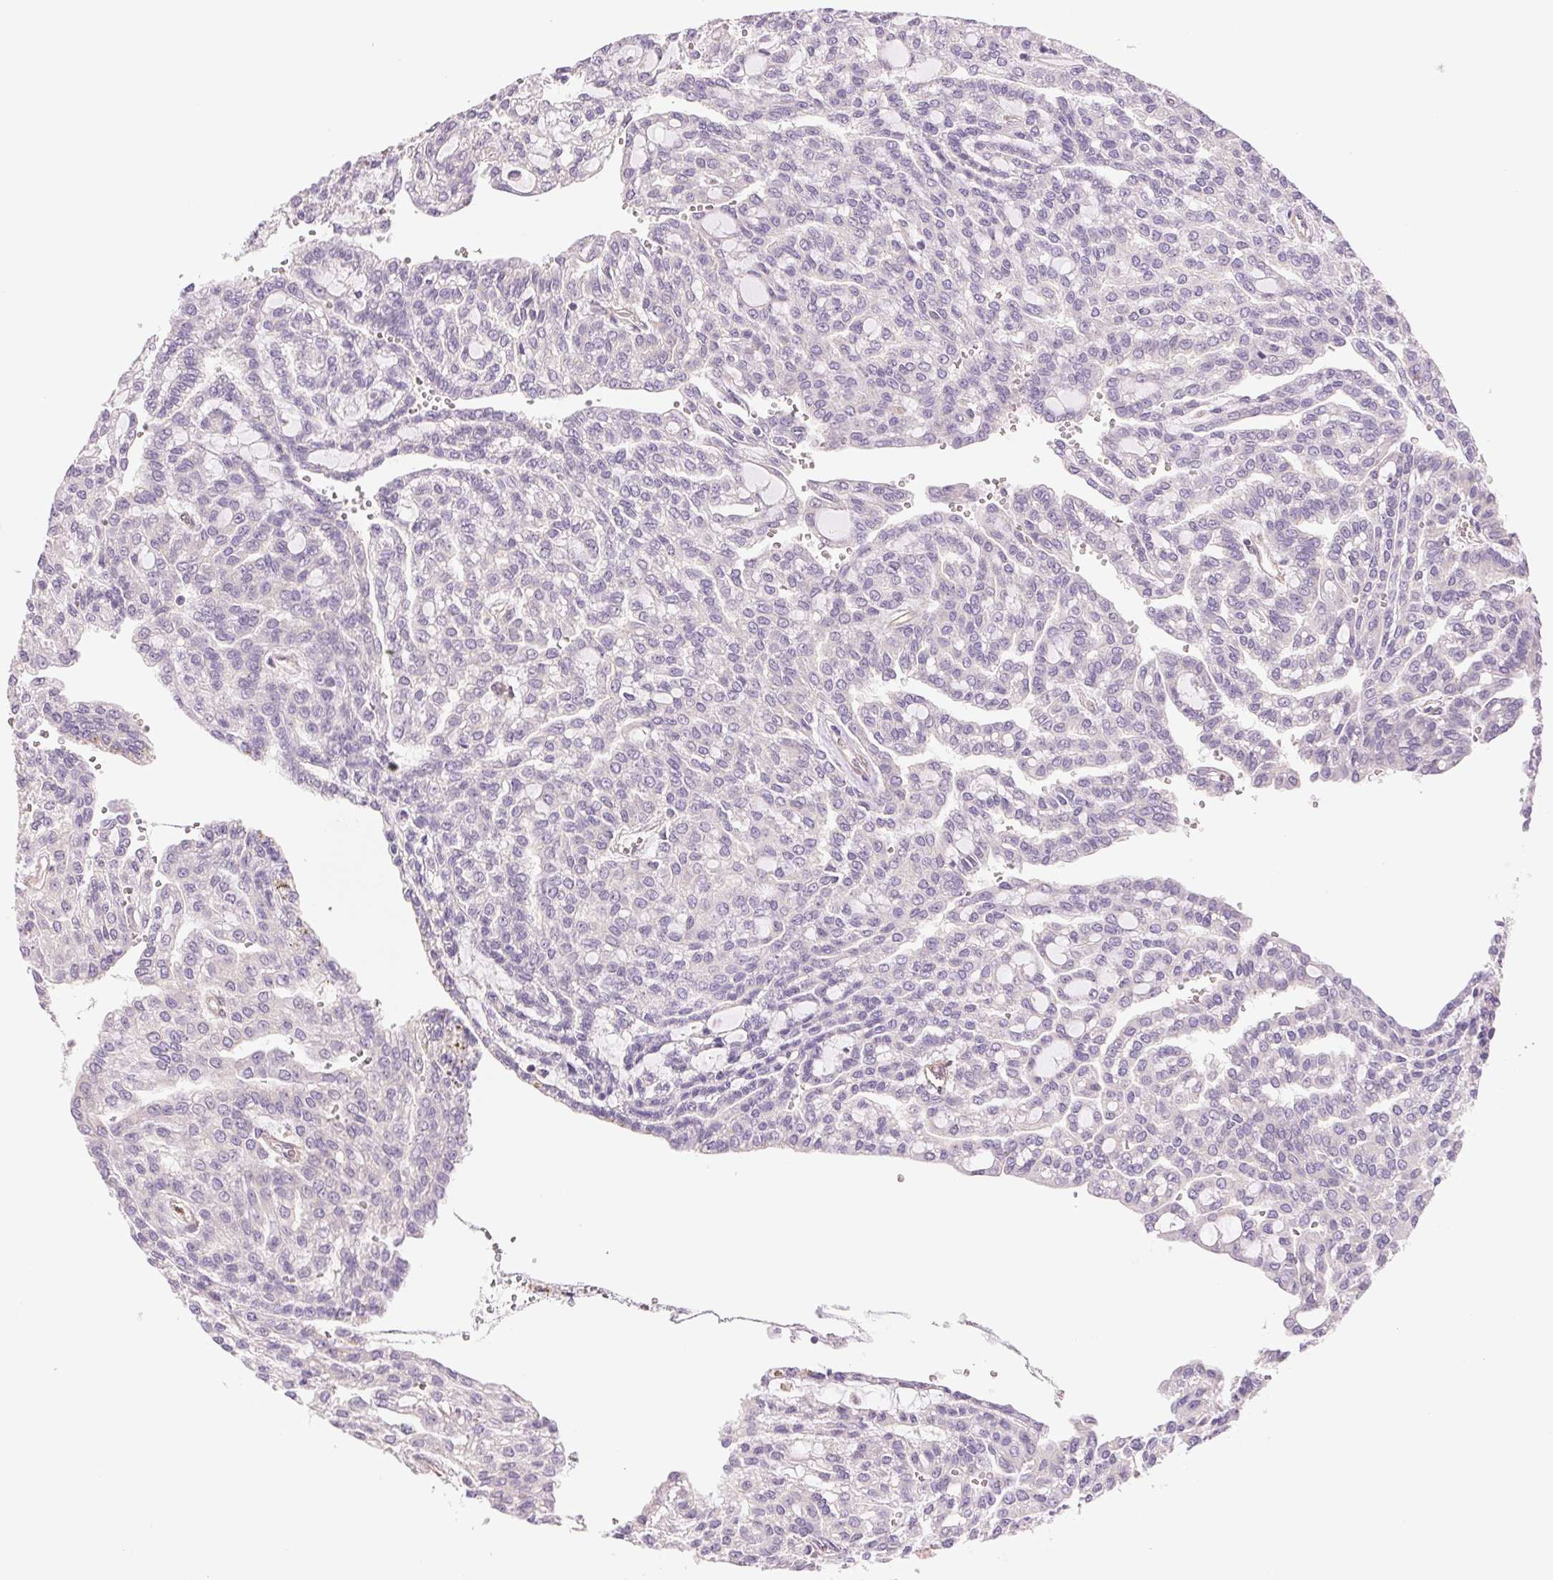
{"staining": {"intensity": "negative", "quantity": "none", "location": "none"}, "tissue": "renal cancer", "cell_type": "Tumor cells", "image_type": "cancer", "snomed": [{"axis": "morphology", "description": "Adenocarcinoma, NOS"}, {"axis": "topography", "description": "Kidney"}], "caption": "High magnification brightfield microscopy of renal cancer stained with DAB (3,3'-diaminobenzidine) (brown) and counterstained with hematoxylin (blue): tumor cells show no significant positivity.", "gene": "SMTN", "patient": {"sex": "male", "age": 63}}